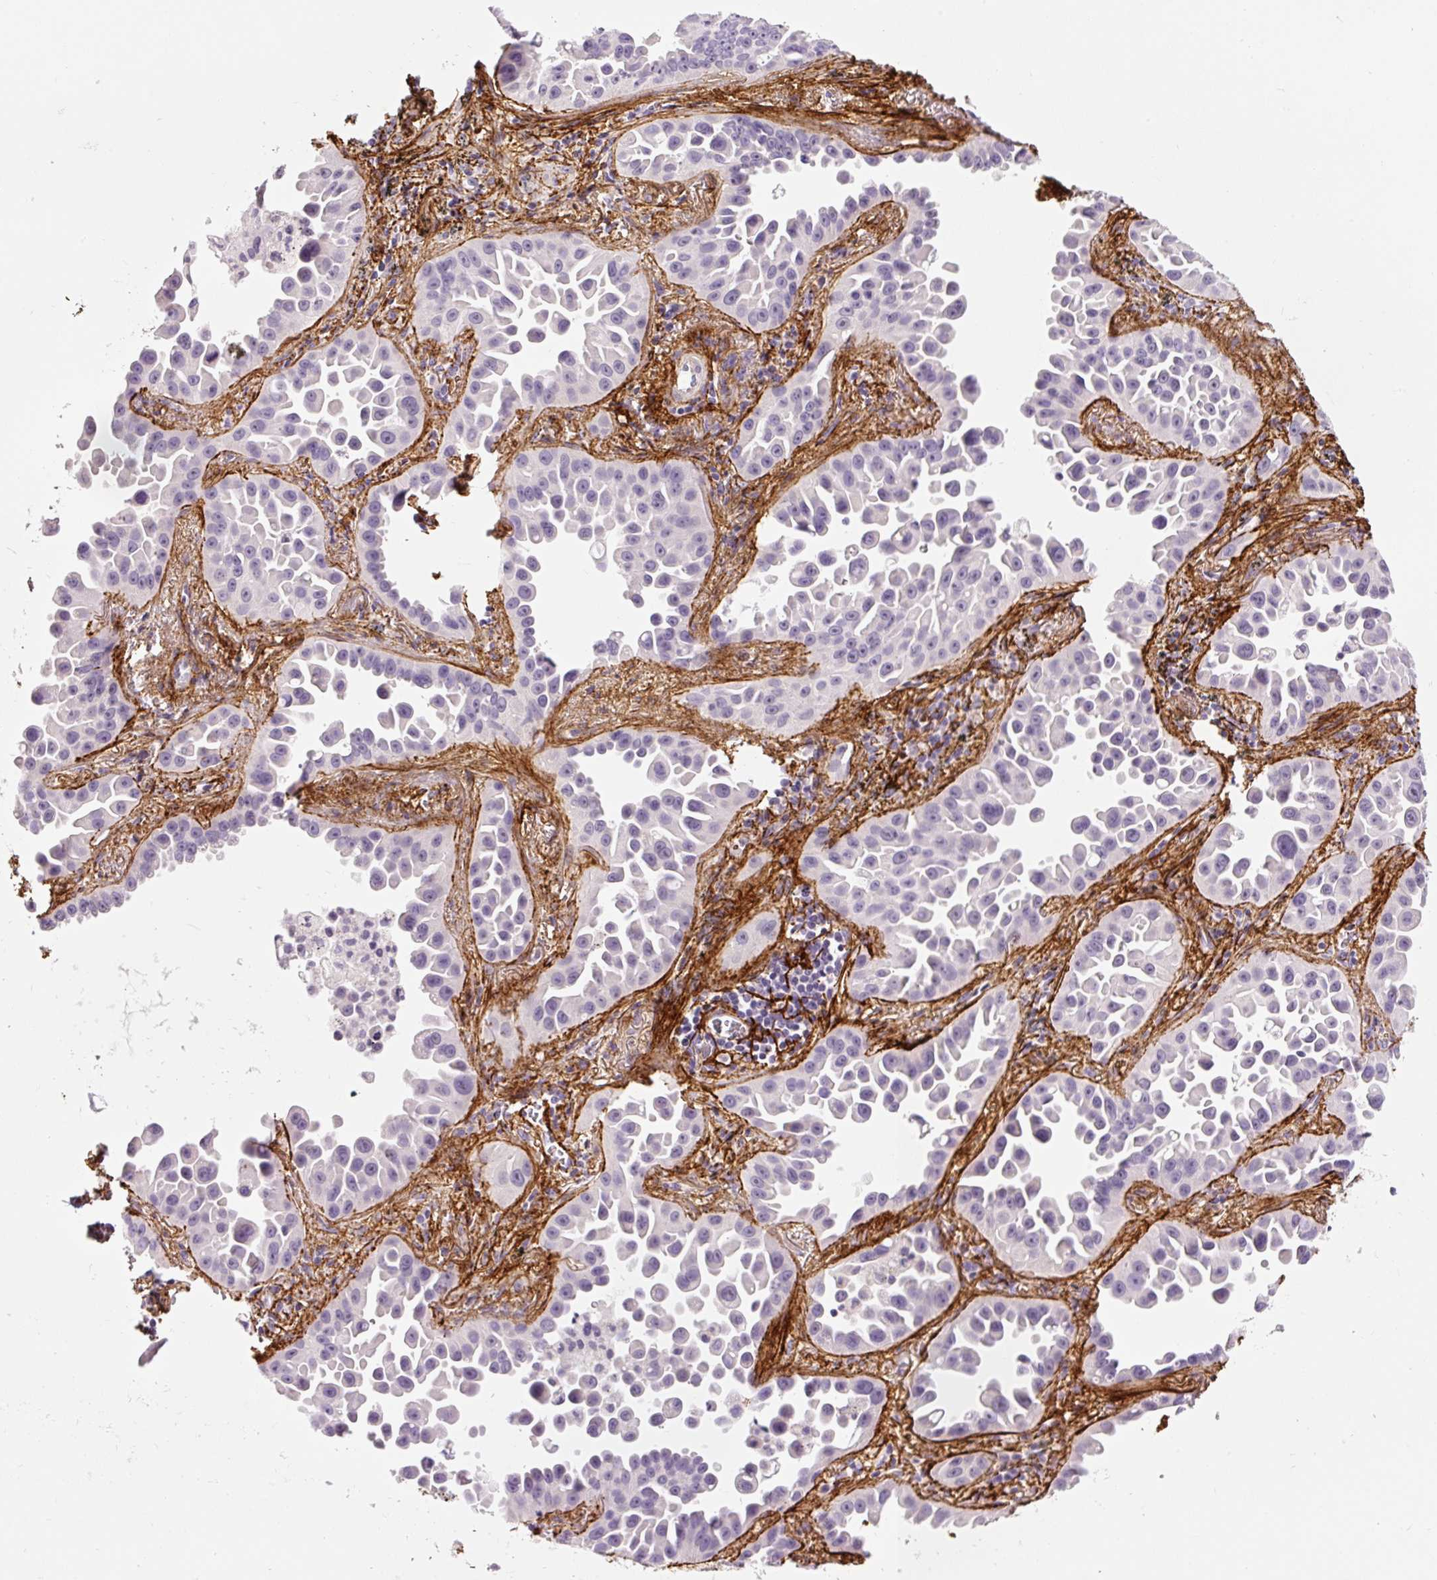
{"staining": {"intensity": "negative", "quantity": "none", "location": "none"}, "tissue": "lung cancer", "cell_type": "Tumor cells", "image_type": "cancer", "snomed": [{"axis": "morphology", "description": "Adenocarcinoma, NOS"}, {"axis": "topography", "description": "Lung"}], "caption": "Tumor cells are negative for brown protein staining in lung cancer. (DAB immunohistochemistry (IHC) visualized using brightfield microscopy, high magnification).", "gene": "FBN1", "patient": {"sex": "male", "age": 68}}